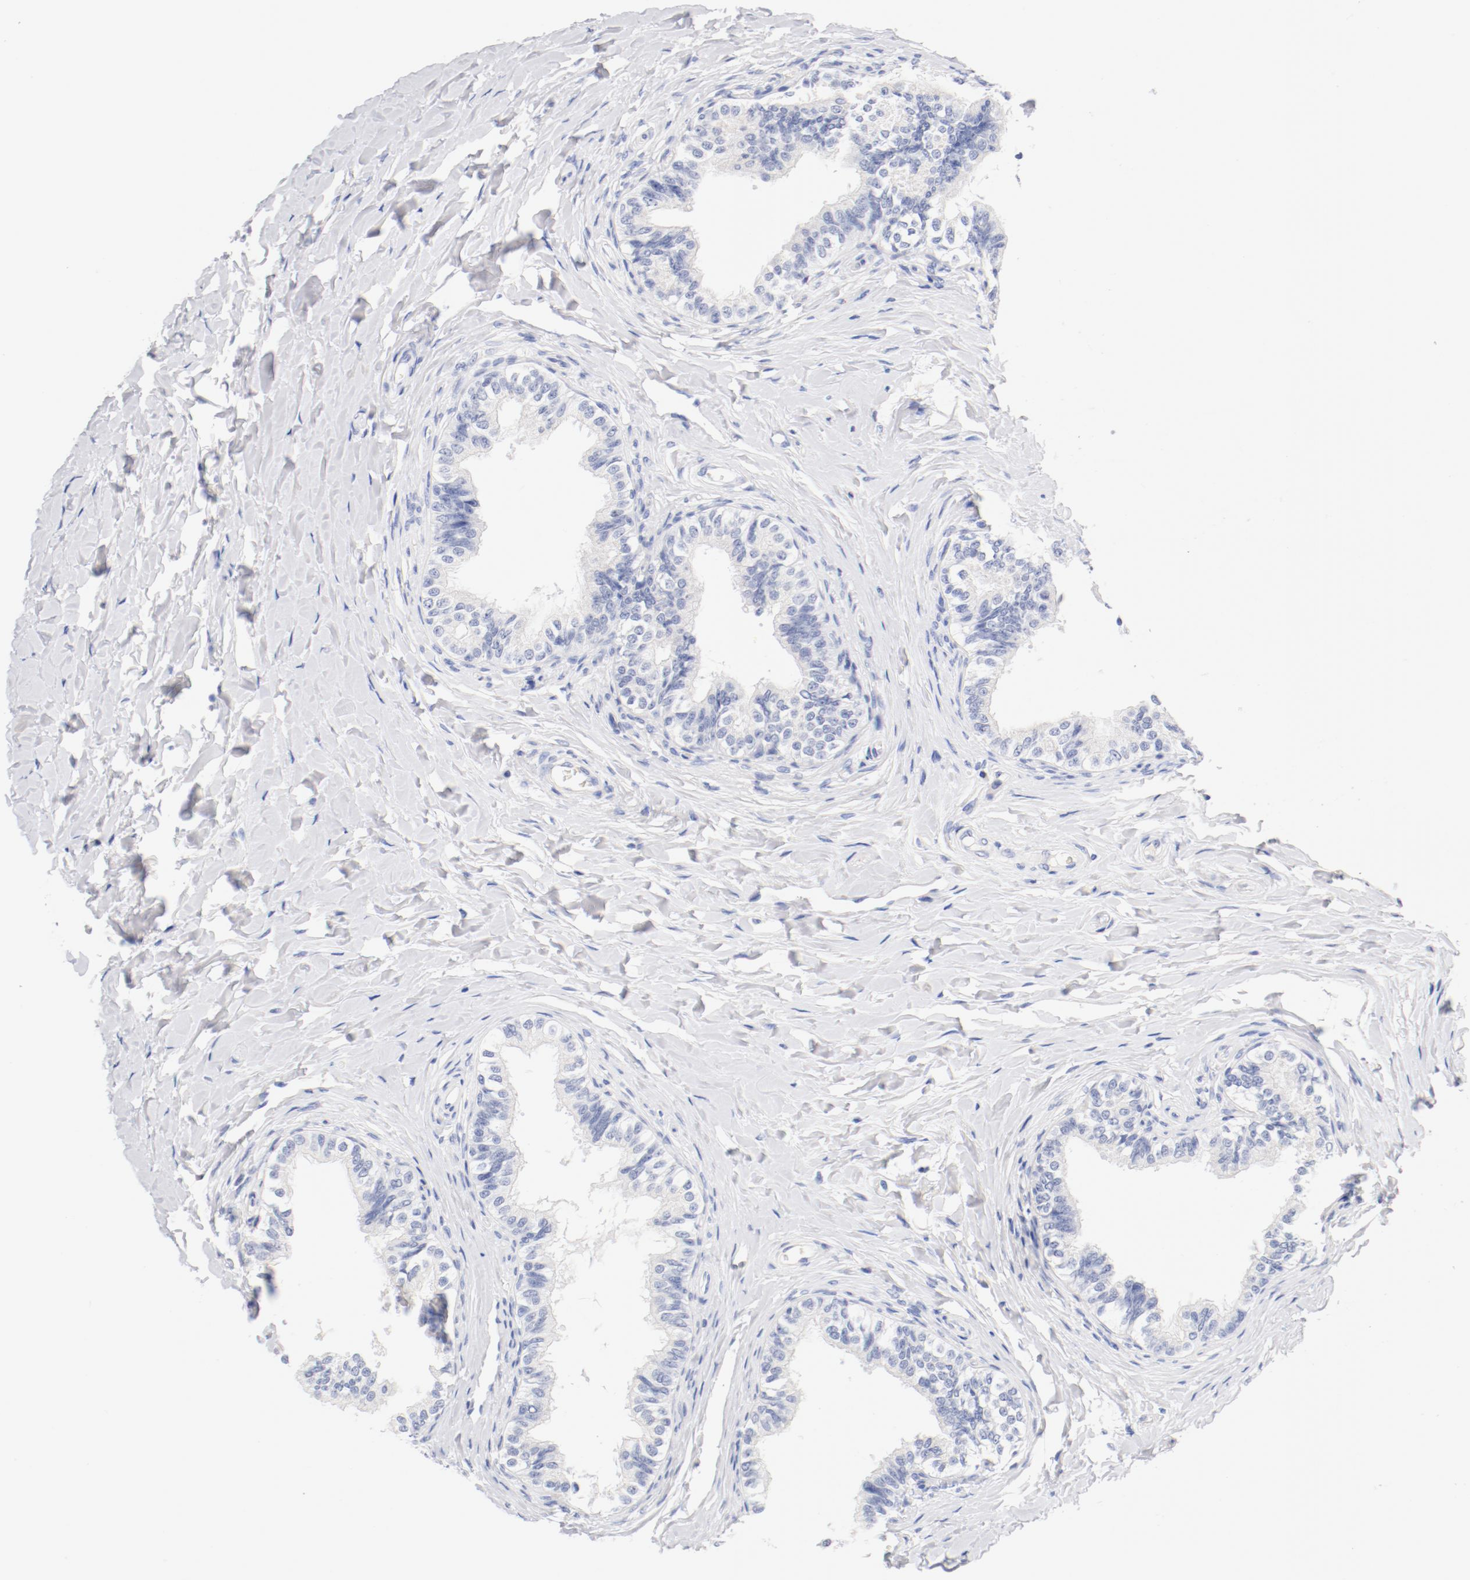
{"staining": {"intensity": "negative", "quantity": "none", "location": "none"}, "tissue": "epididymis", "cell_type": "Glandular cells", "image_type": "normal", "snomed": [{"axis": "morphology", "description": "Normal tissue, NOS"}, {"axis": "topography", "description": "Soft tissue"}, {"axis": "topography", "description": "Epididymis"}], "caption": "Epididymis stained for a protein using immunohistochemistry (IHC) demonstrates no expression glandular cells.", "gene": "HOMER1", "patient": {"sex": "male", "age": 26}}